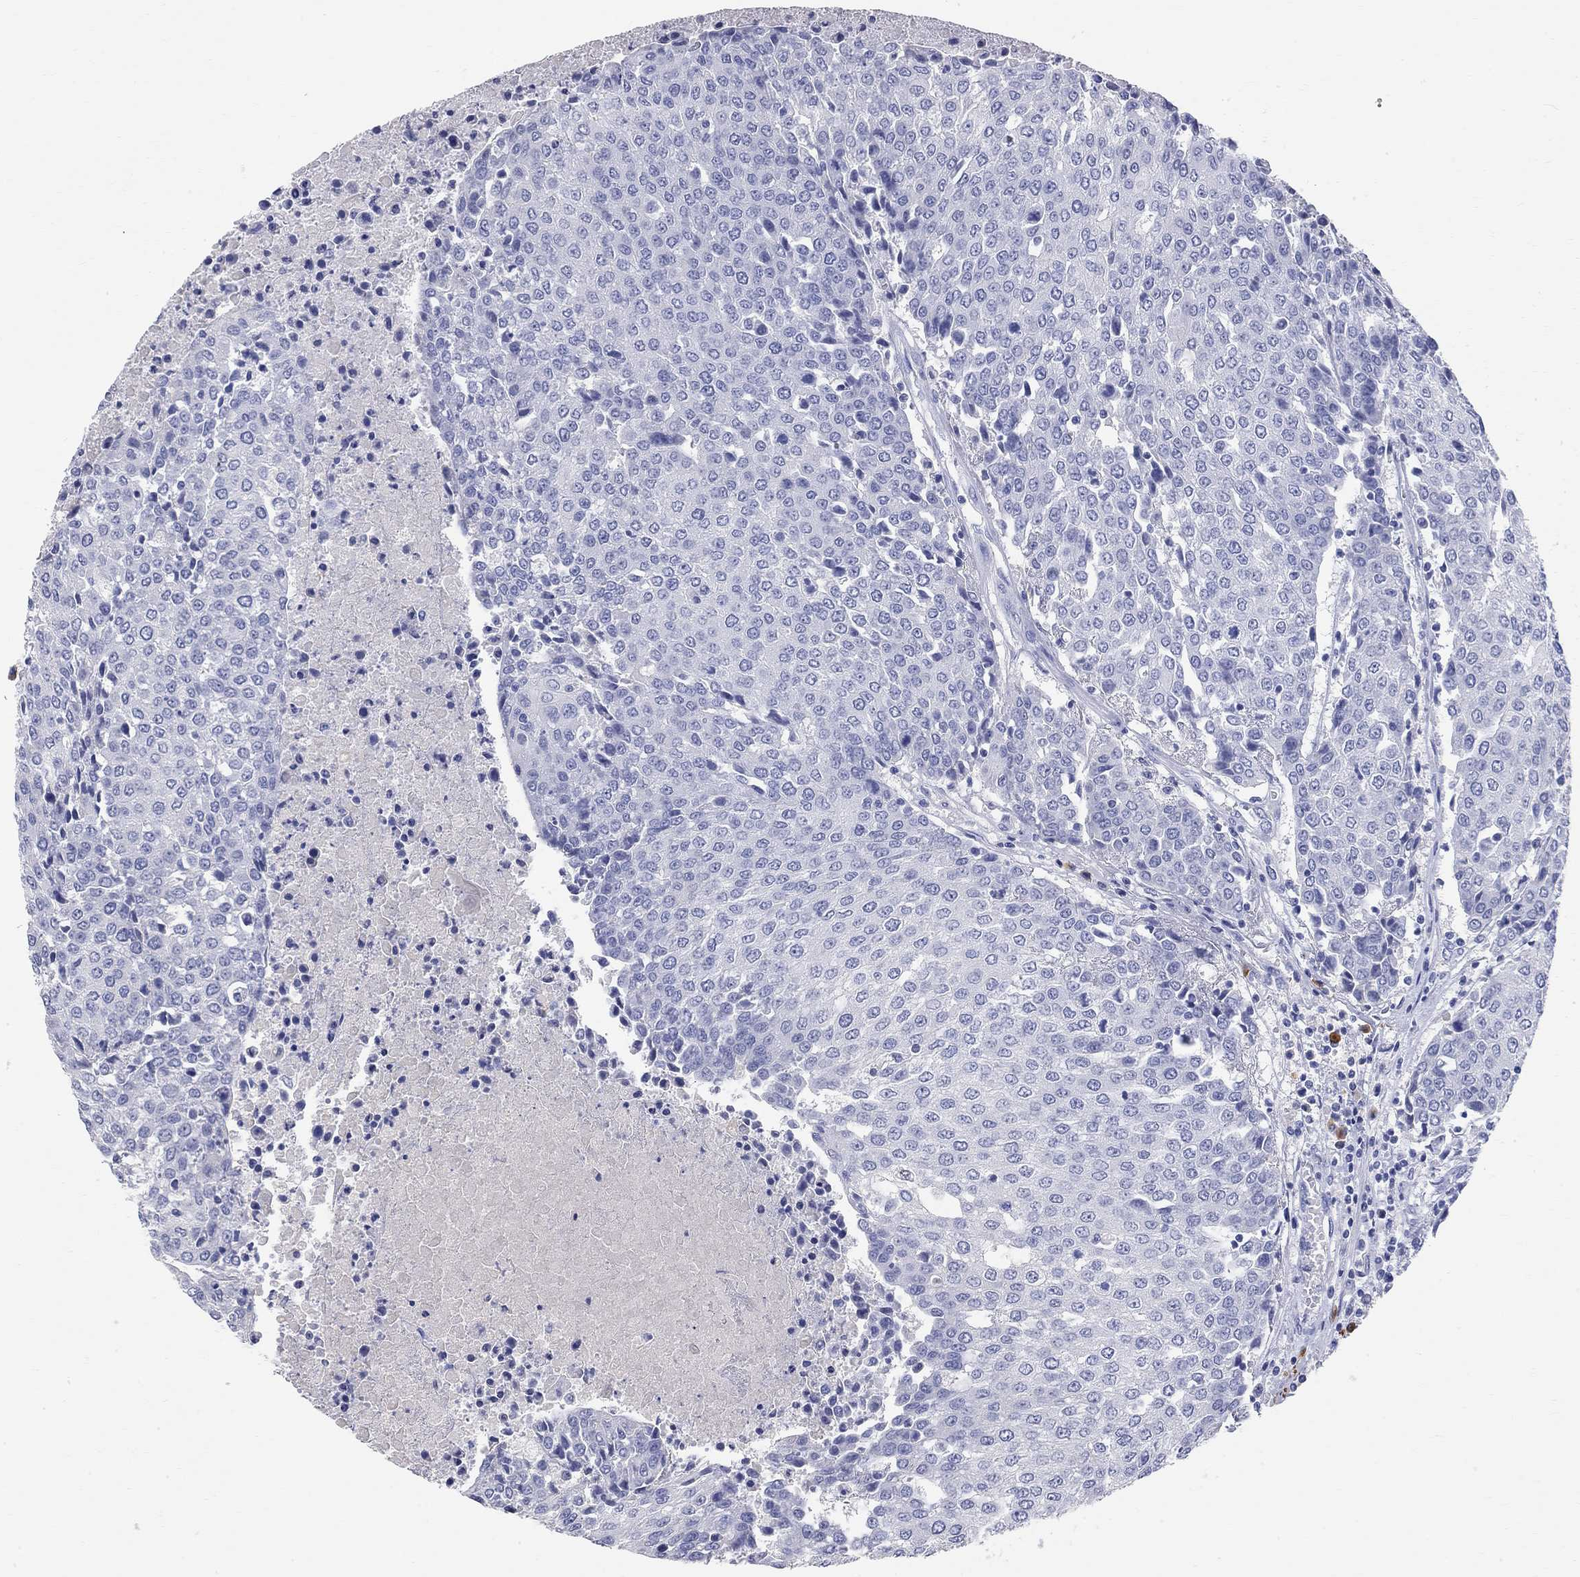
{"staining": {"intensity": "negative", "quantity": "none", "location": "none"}, "tissue": "urothelial cancer", "cell_type": "Tumor cells", "image_type": "cancer", "snomed": [{"axis": "morphology", "description": "Urothelial carcinoma, High grade"}, {"axis": "topography", "description": "Urinary bladder"}], "caption": "Tumor cells are negative for protein expression in human urothelial cancer. (DAB (3,3'-diaminobenzidine) IHC with hematoxylin counter stain).", "gene": "PHOX2B", "patient": {"sex": "female", "age": 85}}